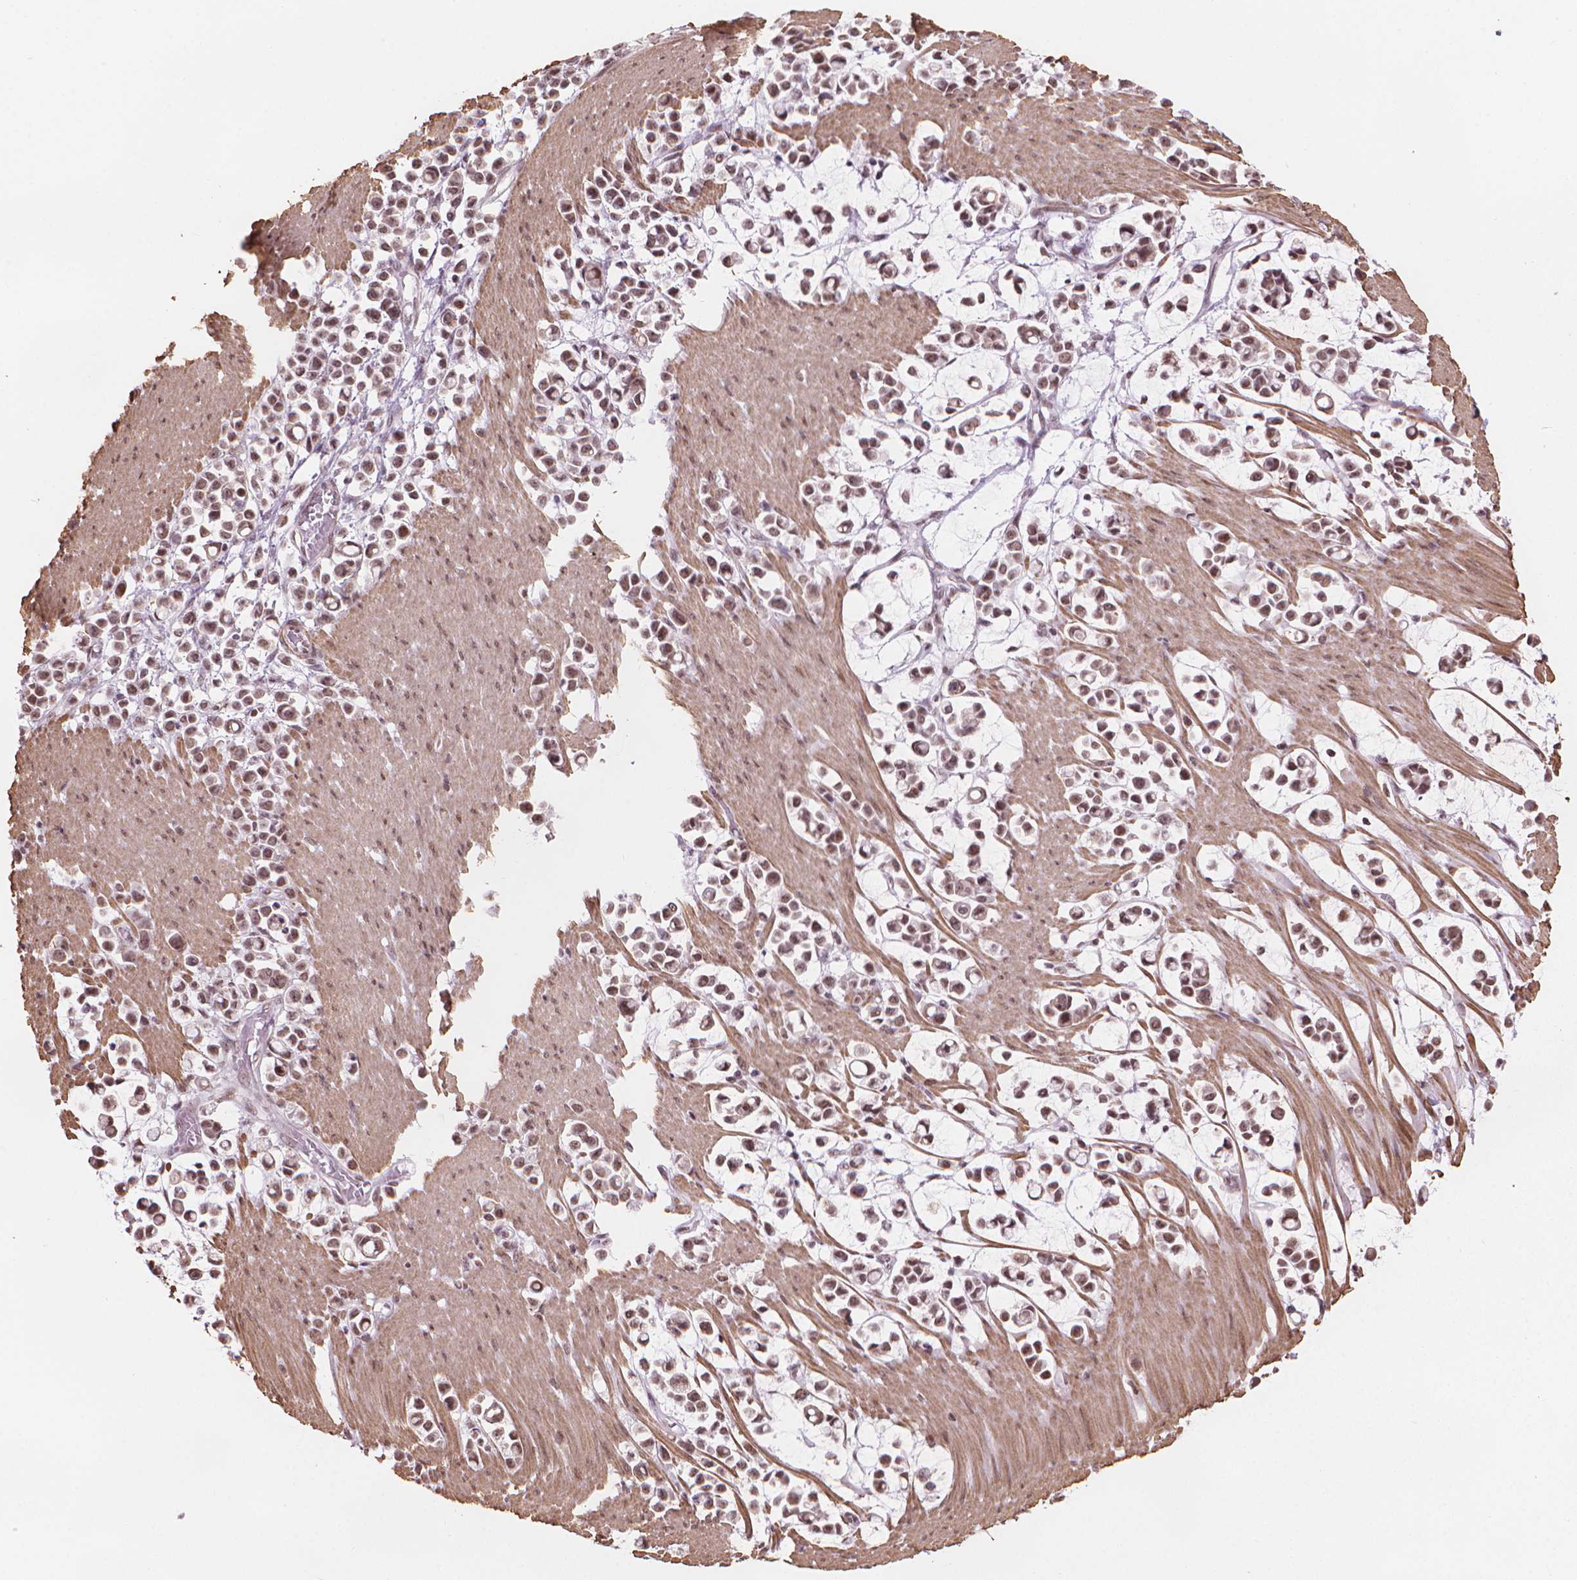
{"staining": {"intensity": "weak", "quantity": ">75%", "location": "nuclear"}, "tissue": "stomach cancer", "cell_type": "Tumor cells", "image_type": "cancer", "snomed": [{"axis": "morphology", "description": "Adenocarcinoma, NOS"}, {"axis": "topography", "description": "Stomach"}], "caption": "A brown stain shows weak nuclear positivity of a protein in adenocarcinoma (stomach) tumor cells. The protein is shown in brown color, while the nuclei are stained blue.", "gene": "HOXD4", "patient": {"sex": "male", "age": 82}}